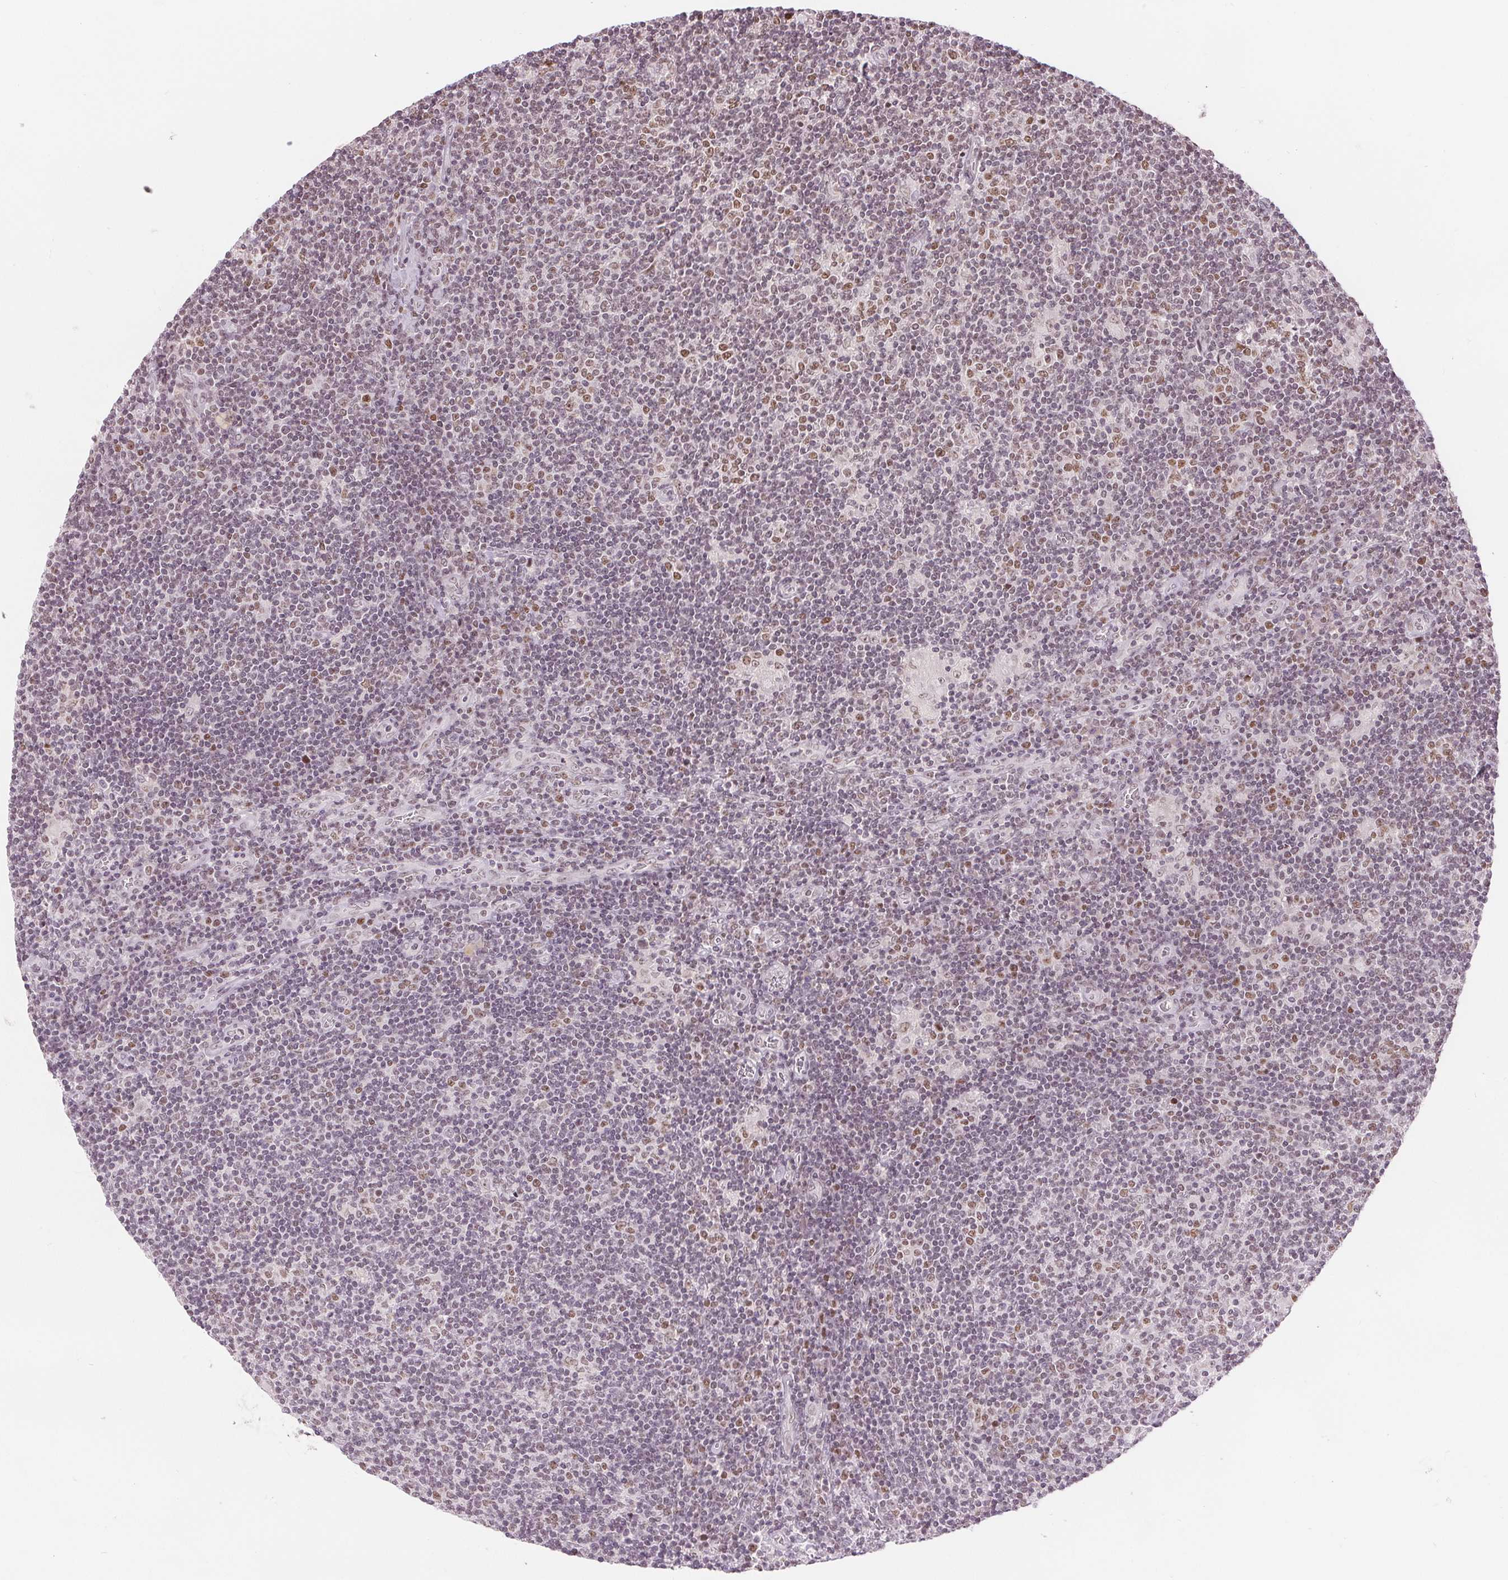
{"staining": {"intensity": "moderate", "quantity": ">75%", "location": "nuclear"}, "tissue": "lymphoma", "cell_type": "Tumor cells", "image_type": "cancer", "snomed": [{"axis": "morphology", "description": "Hodgkin's disease, NOS"}, {"axis": "topography", "description": "Lymph node"}], "caption": "Tumor cells show medium levels of moderate nuclear expression in approximately >75% of cells in lymphoma. (IHC, brightfield microscopy, high magnification).", "gene": "DEK", "patient": {"sex": "male", "age": 40}}